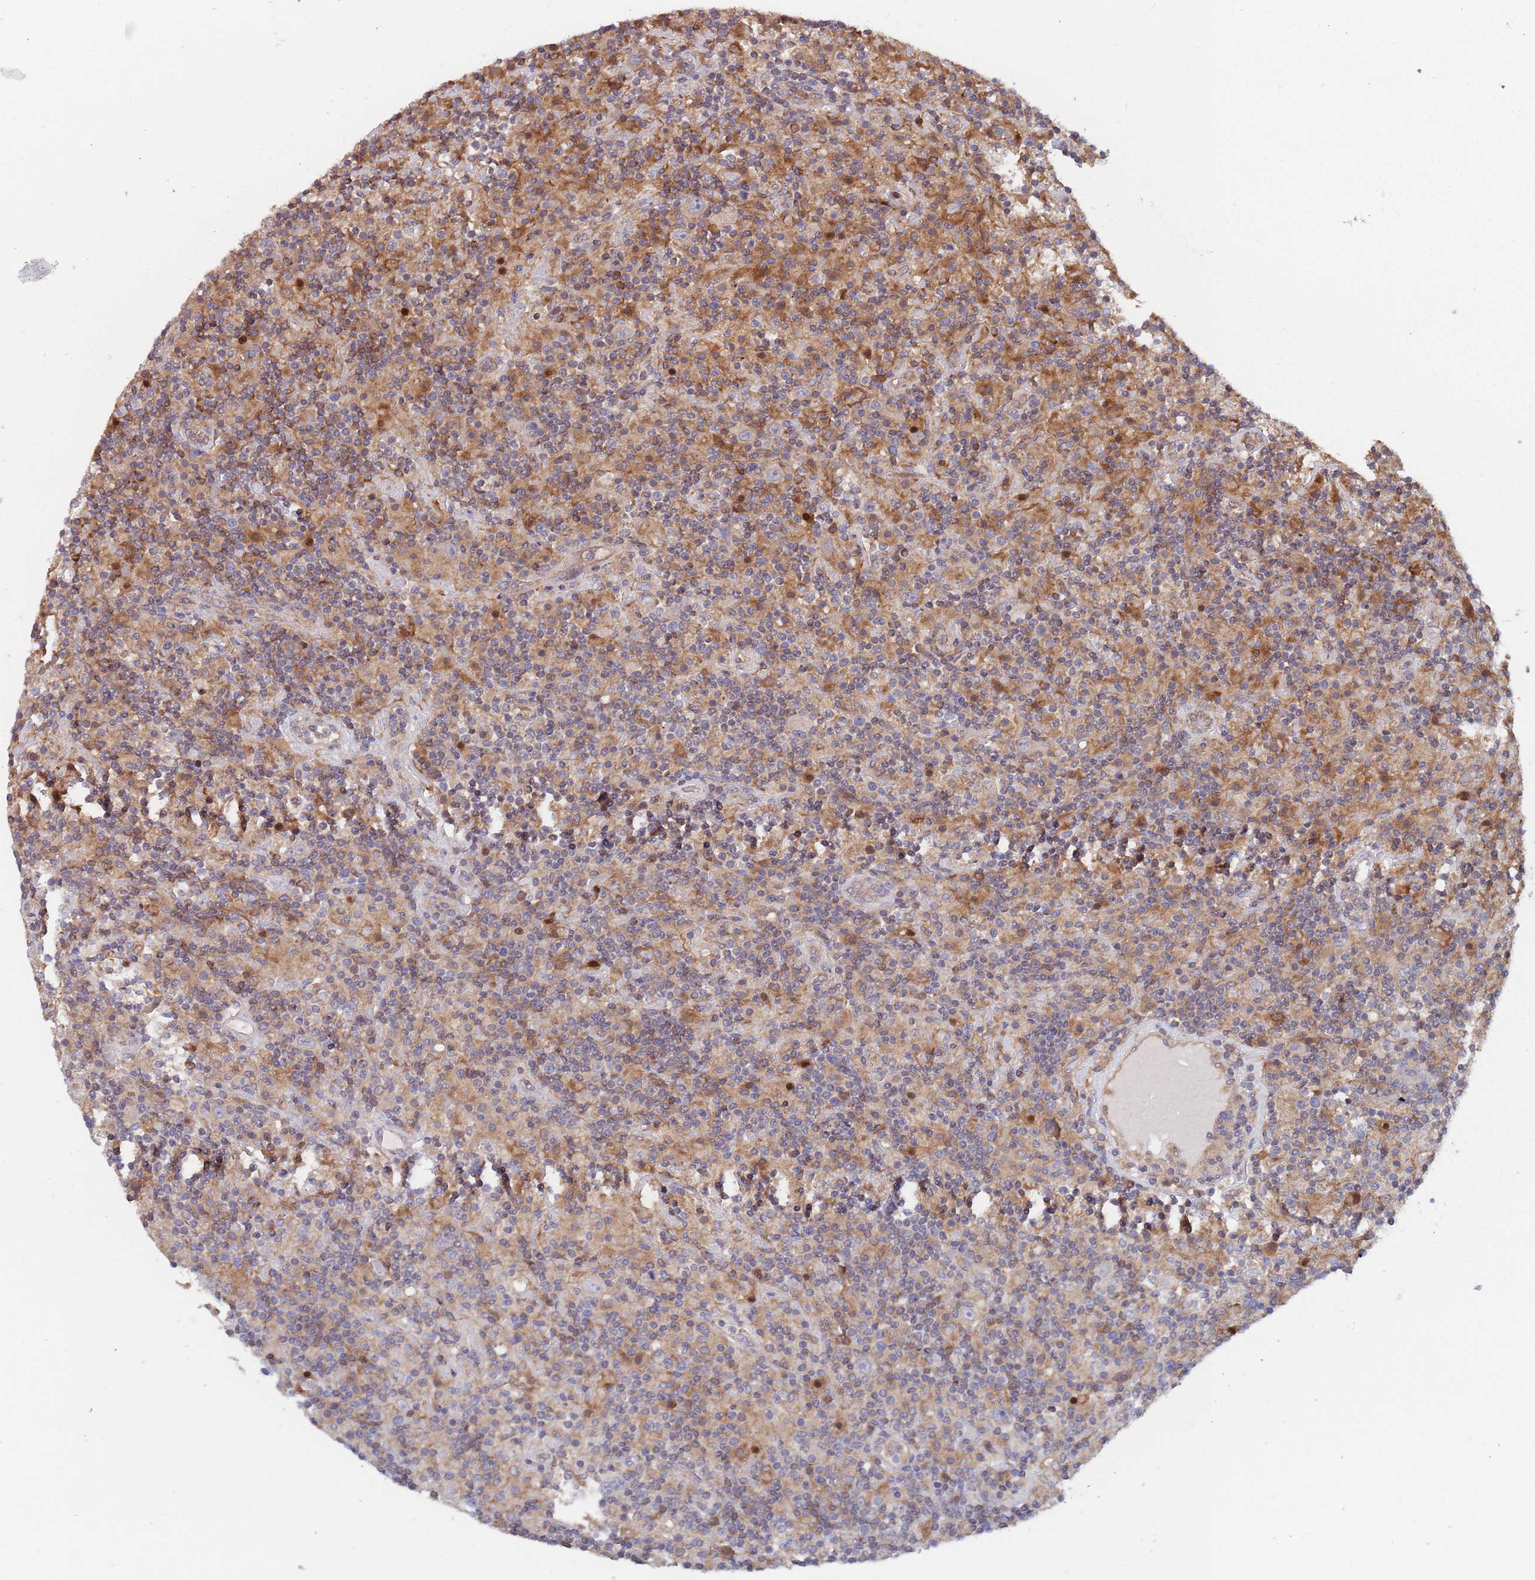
{"staining": {"intensity": "weak", "quantity": "<25%", "location": "cytoplasmic/membranous"}, "tissue": "lymphoma", "cell_type": "Tumor cells", "image_type": "cancer", "snomed": [{"axis": "morphology", "description": "Hodgkin's disease, NOS"}, {"axis": "topography", "description": "Lymph node"}], "caption": "There is no significant expression in tumor cells of lymphoma.", "gene": "GDI2", "patient": {"sex": "male", "age": 70}}